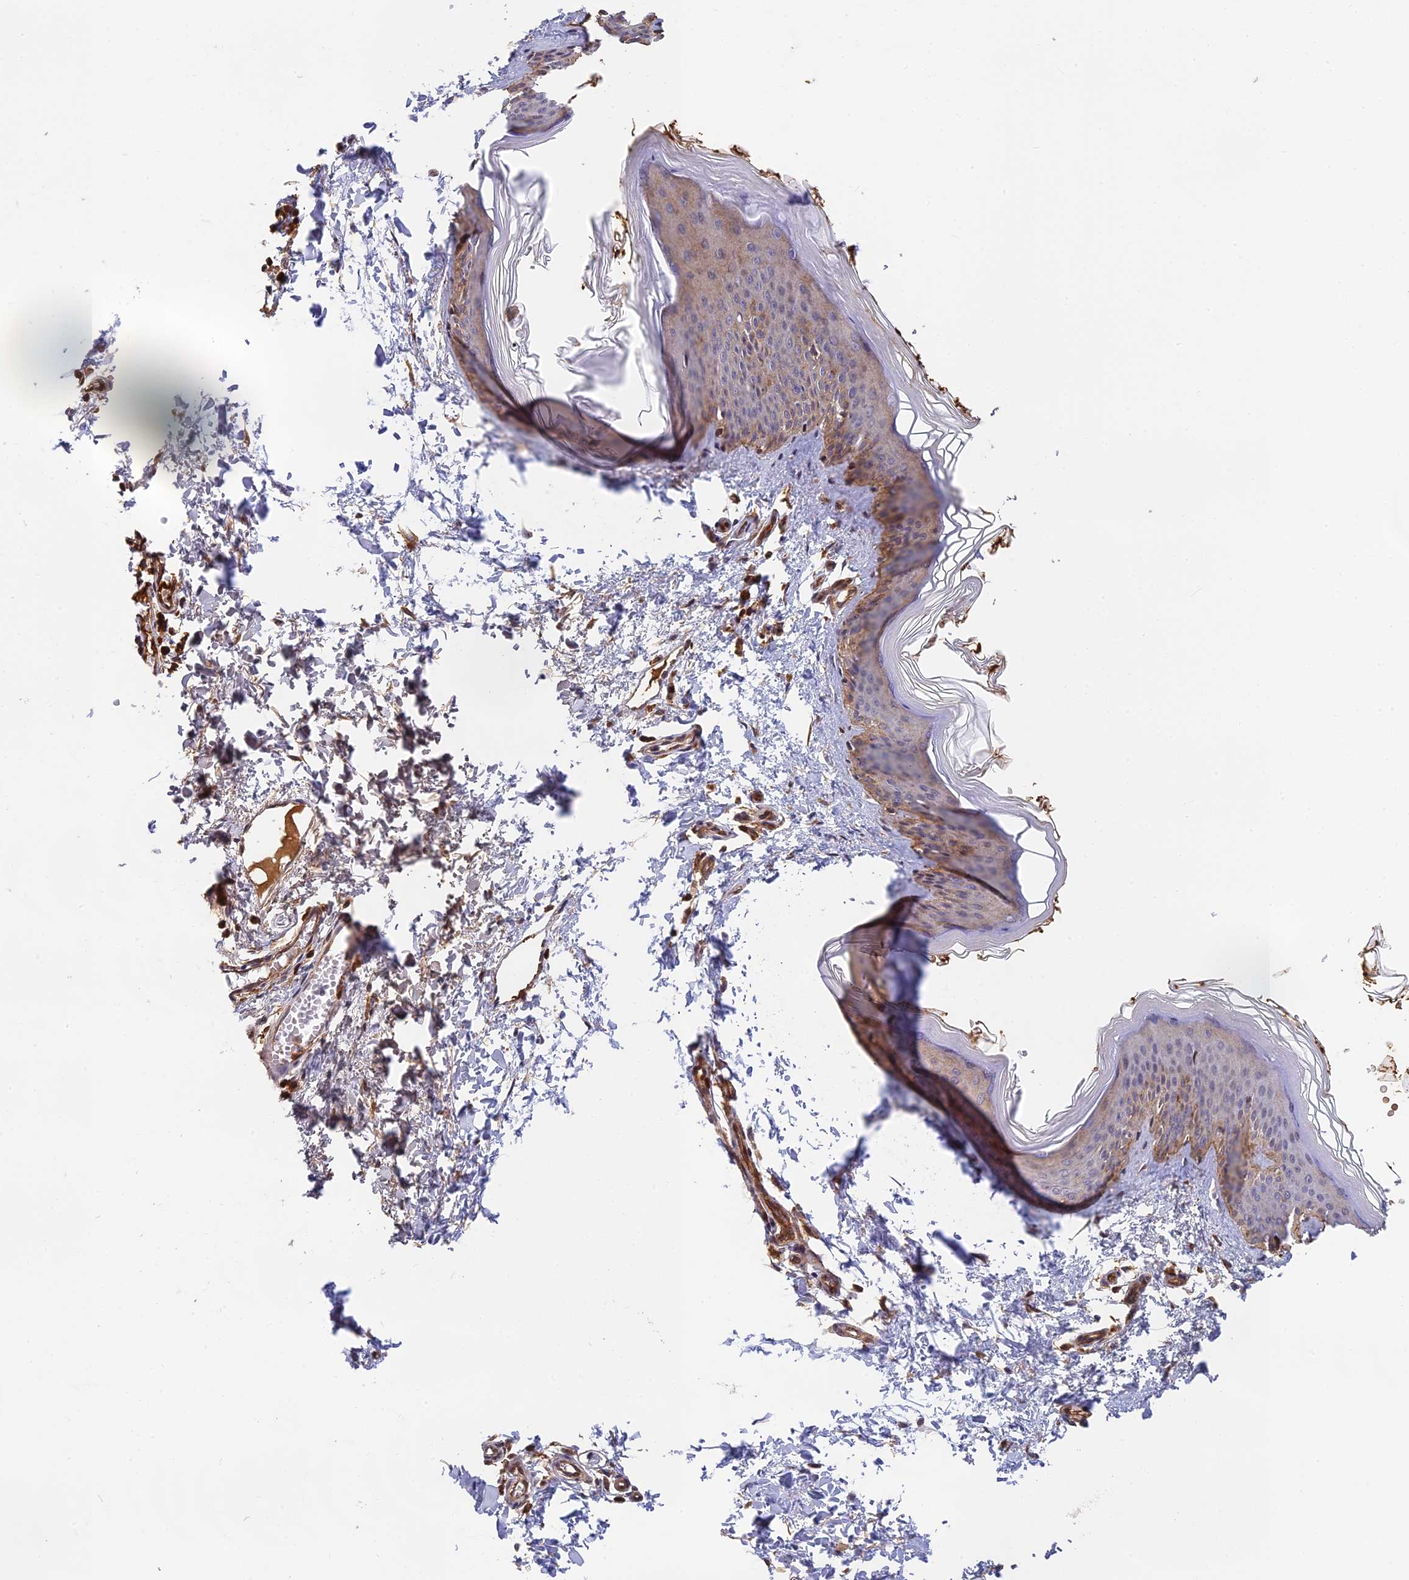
{"staining": {"intensity": "moderate", "quantity": ">75%", "location": "cytoplasmic/membranous"}, "tissue": "skin", "cell_type": "Fibroblasts", "image_type": "normal", "snomed": [{"axis": "morphology", "description": "Normal tissue, NOS"}, {"axis": "topography", "description": "Skin"}], "caption": "Skin stained with a brown dye shows moderate cytoplasmic/membranous positive staining in about >75% of fibroblasts.", "gene": "OSBPL1A", "patient": {"sex": "female", "age": 27}}